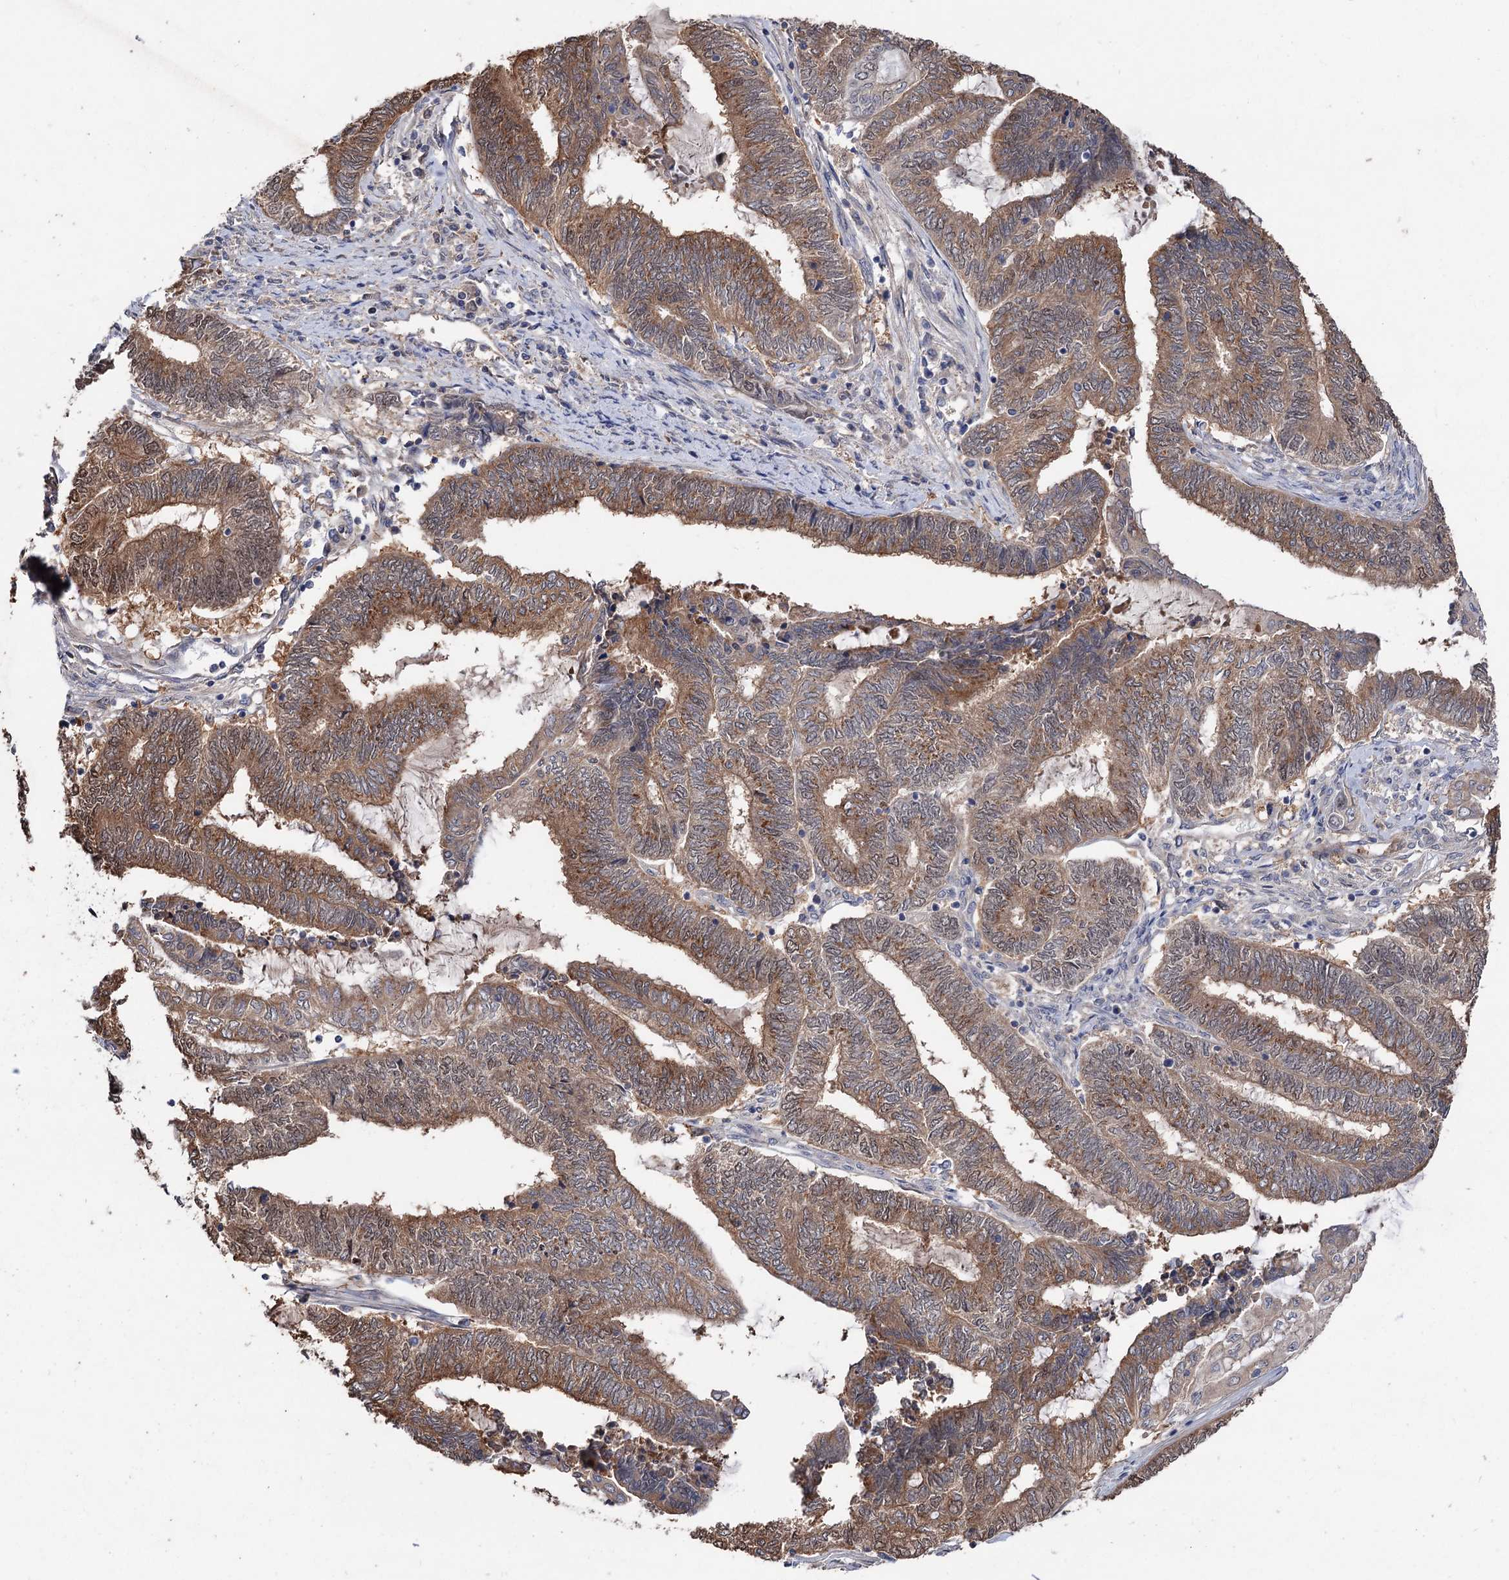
{"staining": {"intensity": "moderate", "quantity": ">75%", "location": "cytoplasmic/membranous,nuclear"}, "tissue": "endometrial cancer", "cell_type": "Tumor cells", "image_type": "cancer", "snomed": [{"axis": "morphology", "description": "Adenocarcinoma, NOS"}, {"axis": "topography", "description": "Uterus"}, {"axis": "topography", "description": "Endometrium"}], "caption": "IHC (DAB) staining of adenocarcinoma (endometrial) shows moderate cytoplasmic/membranous and nuclear protein staining in approximately >75% of tumor cells. (Brightfield microscopy of DAB IHC at high magnification).", "gene": "NUDCD2", "patient": {"sex": "female", "age": 70}}